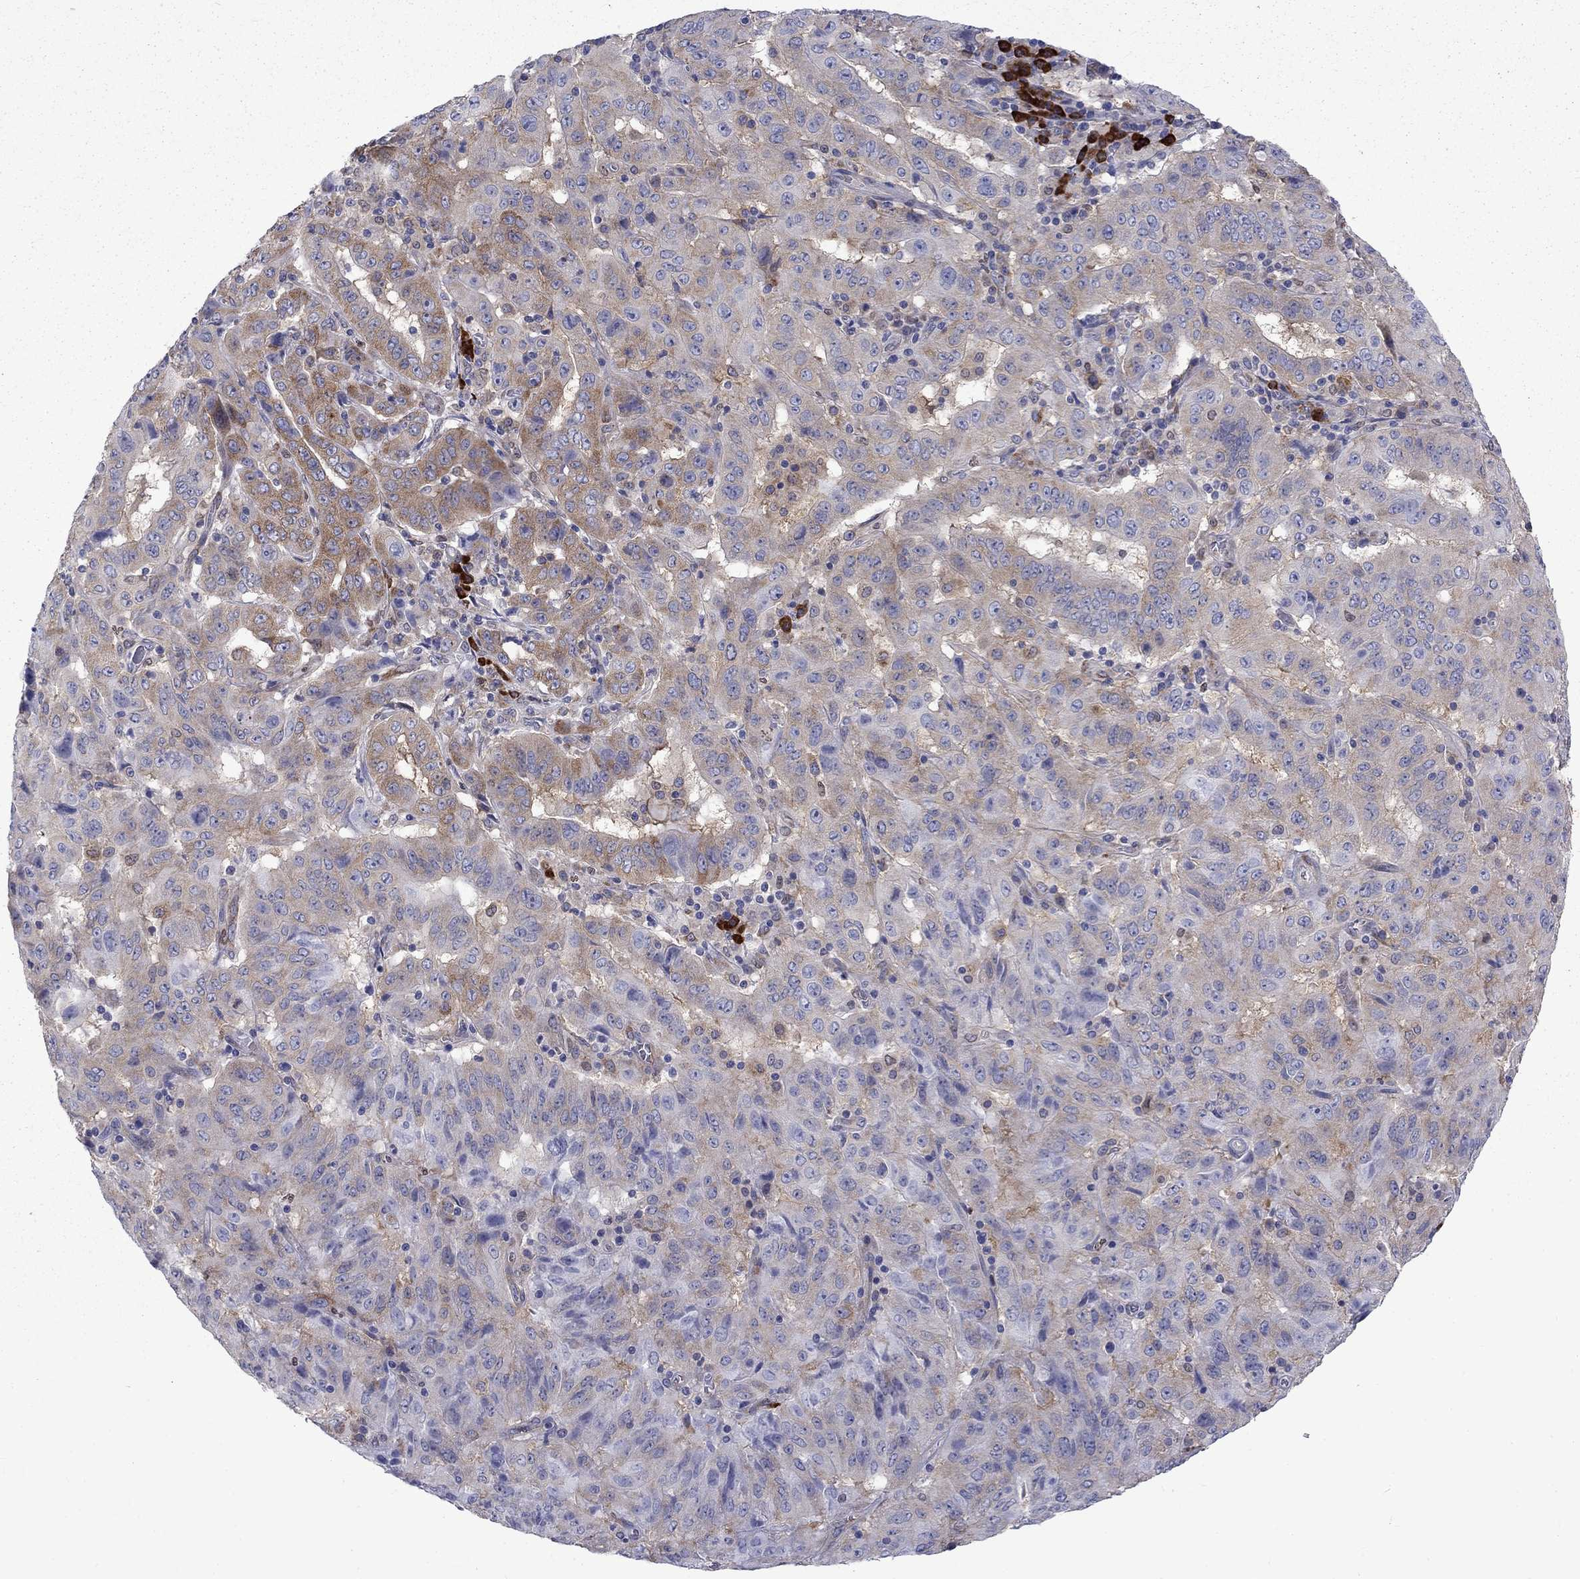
{"staining": {"intensity": "moderate", "quantity": "<25%", "location": "cytoplasmic/membranous"}, "tissue": "pancreatic cancer", "cell_type": "Tumor cells", "image_type": "cancer", "snomed": [{"axis": "morphology", "description": "Adenocarcinoma, NOS"}, {"axis": "topography", "description": "Pancreas"}], "caption": "Pancreatic adenocarcinoma tissue reveals moderate cytoplasmic/membranous positivity in about <25% of tumor cells, visualized by immunohistochemistry.", "gene": "PABPC4", "patient": {"sex": "male", "age": 63}}